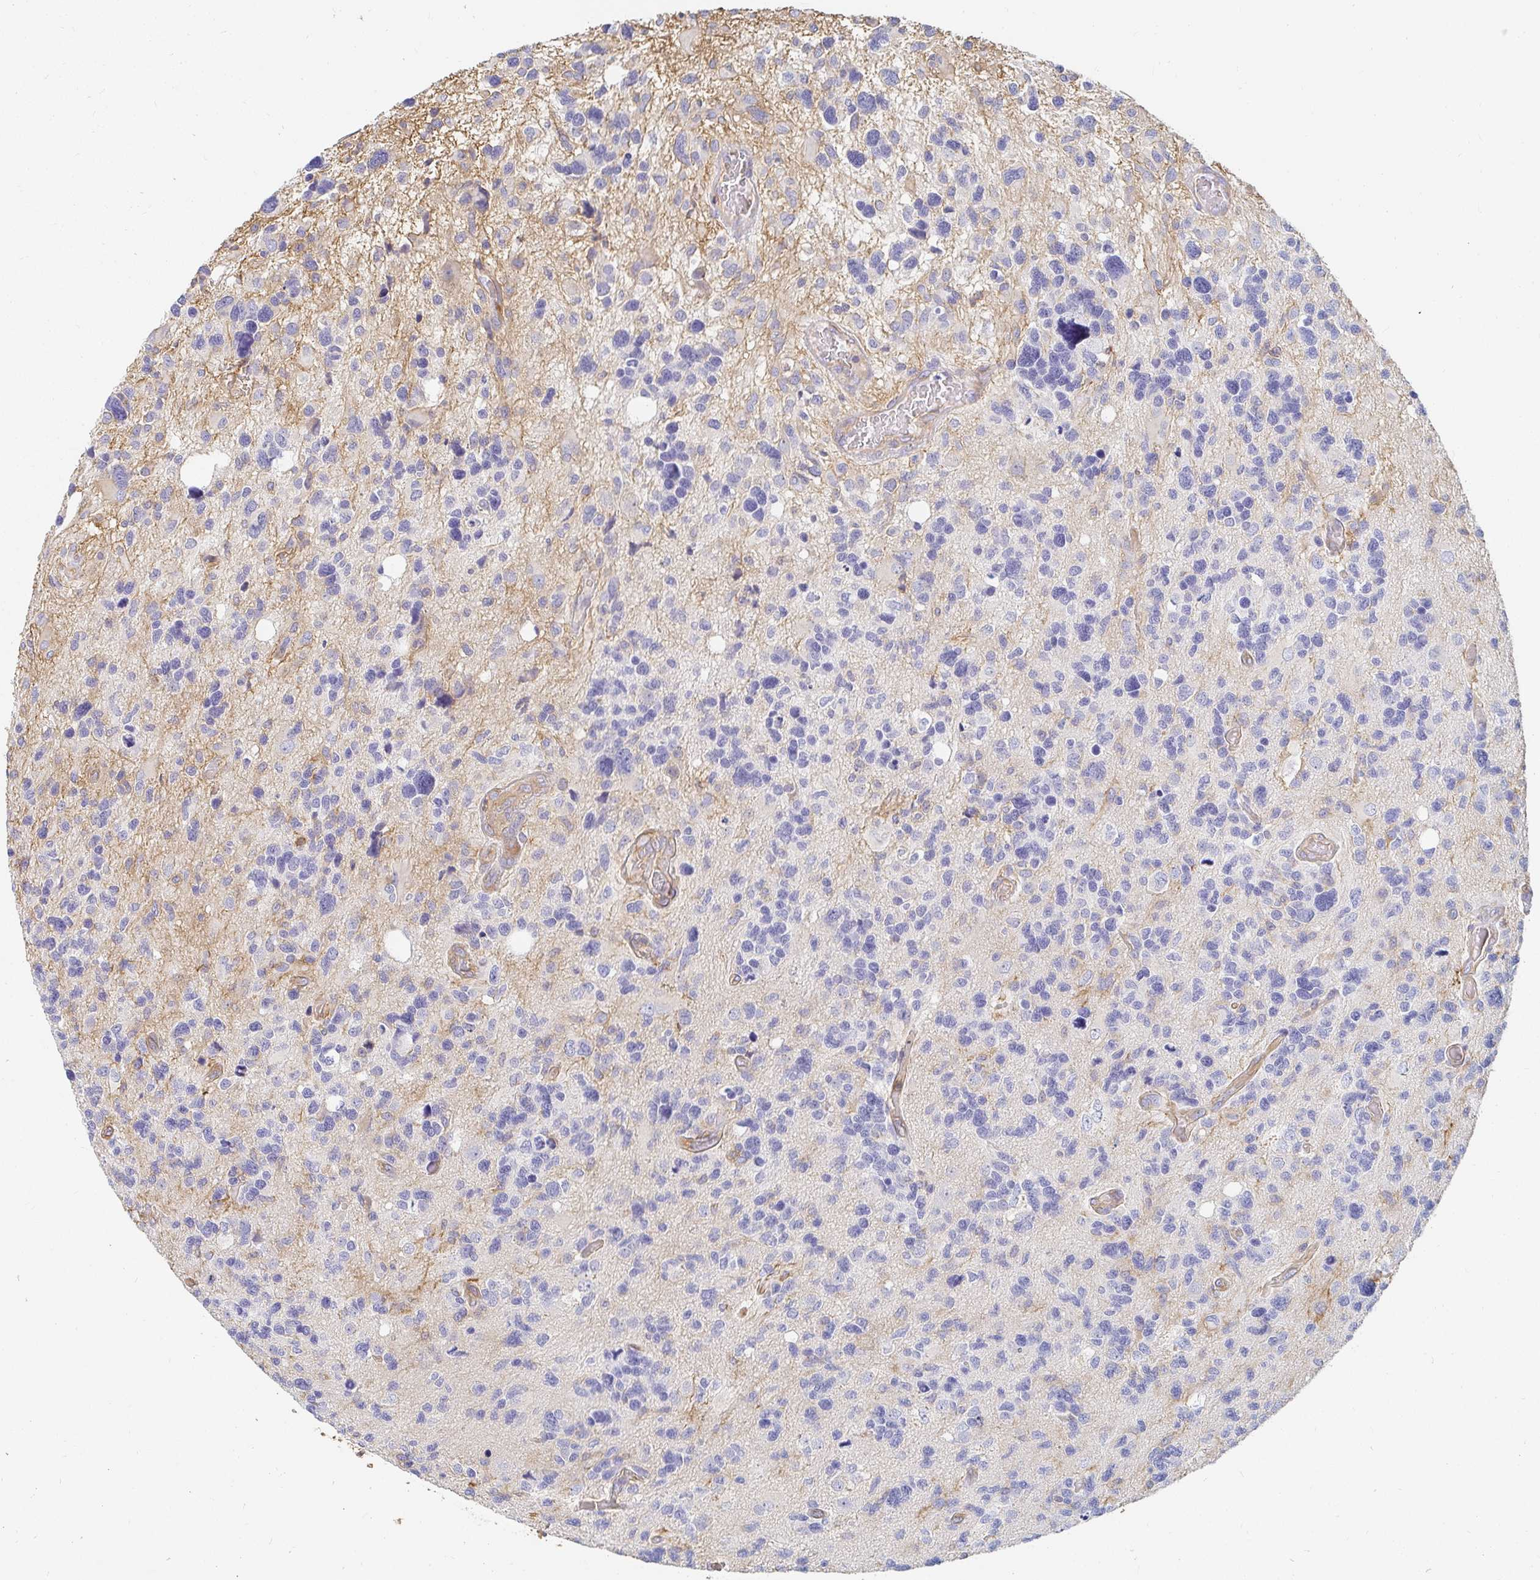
{"staining": {"intensity": "negative", "quantity": "none", "location": "none"}, "tissue": "glioma", "cell_type": "Tumor cells", "image_type": "cancer", "snomed": [{"axis": "morphology", "description": "Glioma, malignant, High grade"}, {"axis": "topography", "description": "Brain"}], "caption": "The image shows no significant positivity in tumor cells of glioma.", "gene": "TSPAN19", "patient": {"sex": "male", "age": 49}}